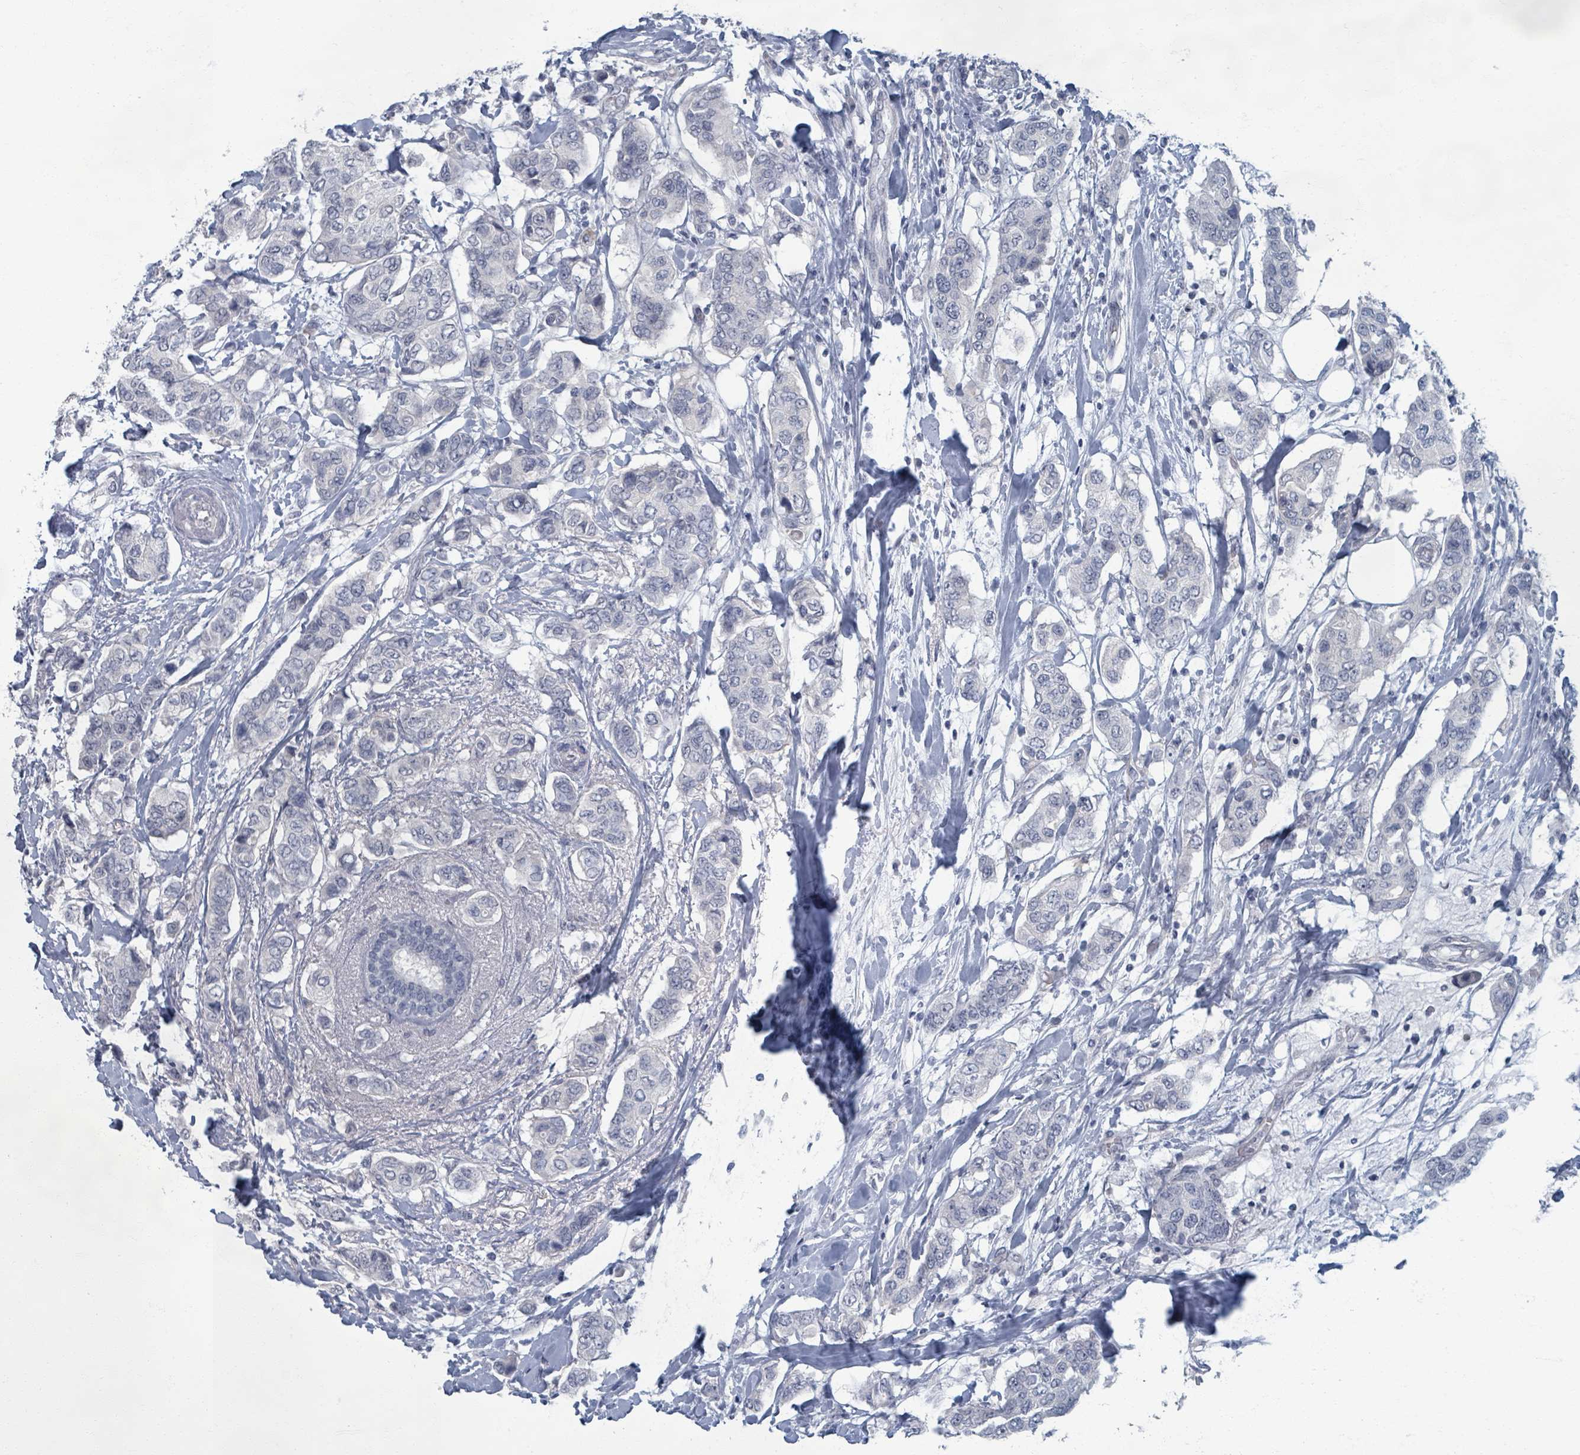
{"staining": {"intensity": "negative", "quantity": "none", "location": "none"}, "tissue": "breast cancer", "cell_type": "Tumor cells", "image_type": "cancer", "snomed": [{"axis": "morphology", "description": "Lobular carcinoma"}, {"axis": "topography", "description": "Breast"}], "caption": "The IHC micrograph has no significant staining in tumor cells of breast cancer tissue. (Stains: DAB IHC with hematoxylin counter stain, Microscopy: brightfield microscopy at high magnification).", "gene": "WNT11", "patient": {"sex": "female", "age": 51}}